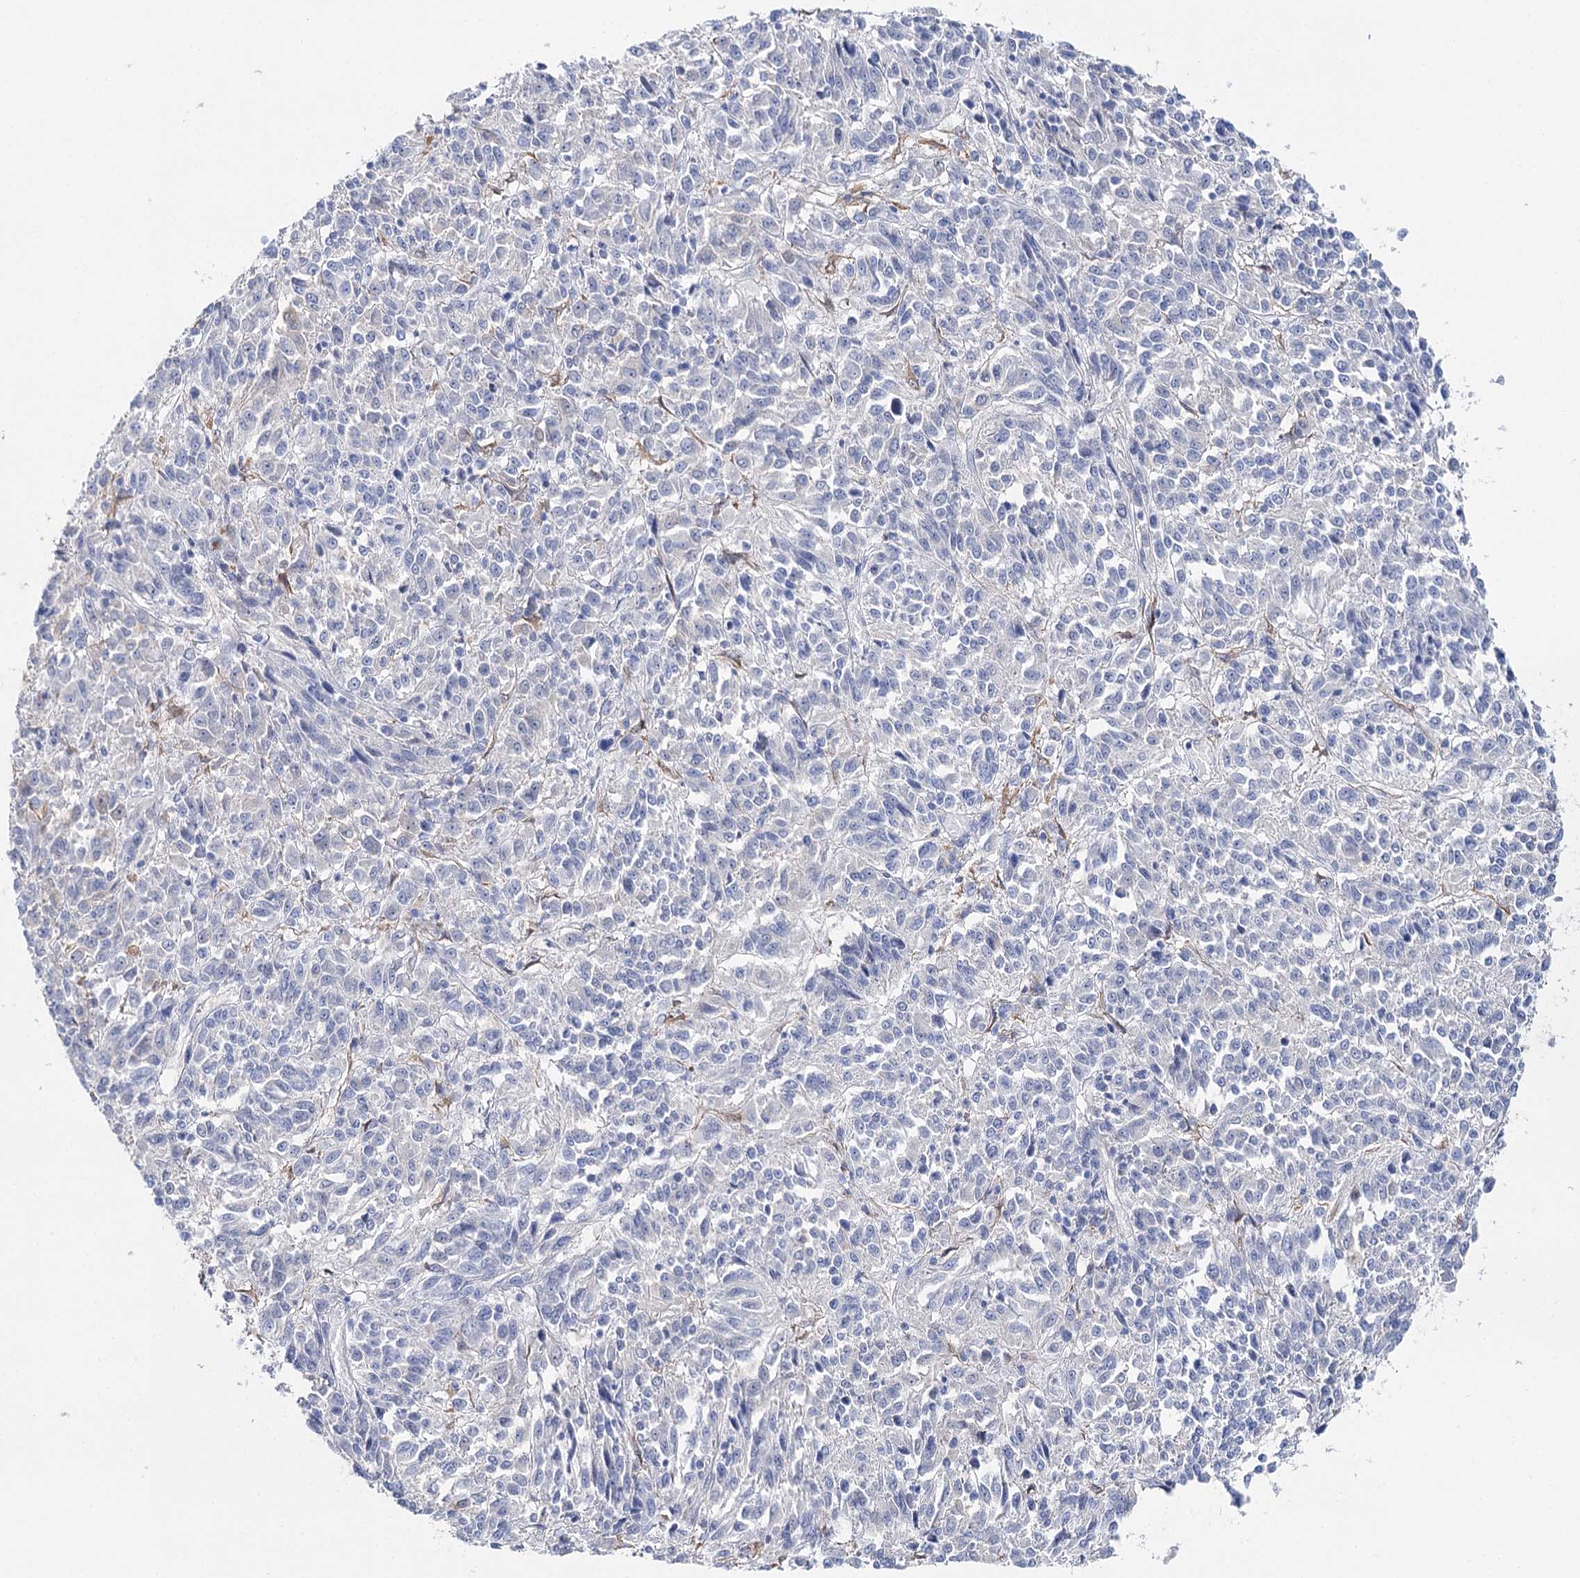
{"staining": {"intensity": "negative", "quantity": "none", "location": "none"}, "tissue": "melanoma", "cell_type": "Tumor cells", "image_type": "cancer", "snomed": [{"axis": "morphology", "description": "Malignant melanoma, Metastatic site"}, {"axis": "topography", "description": "Lung"}], "caption": "Tumor cells are negative for brown protein staining in malignant melanoma (metastatic site).", "gene": "UGDH", "patient": {"sex": "male", "age": 64}}